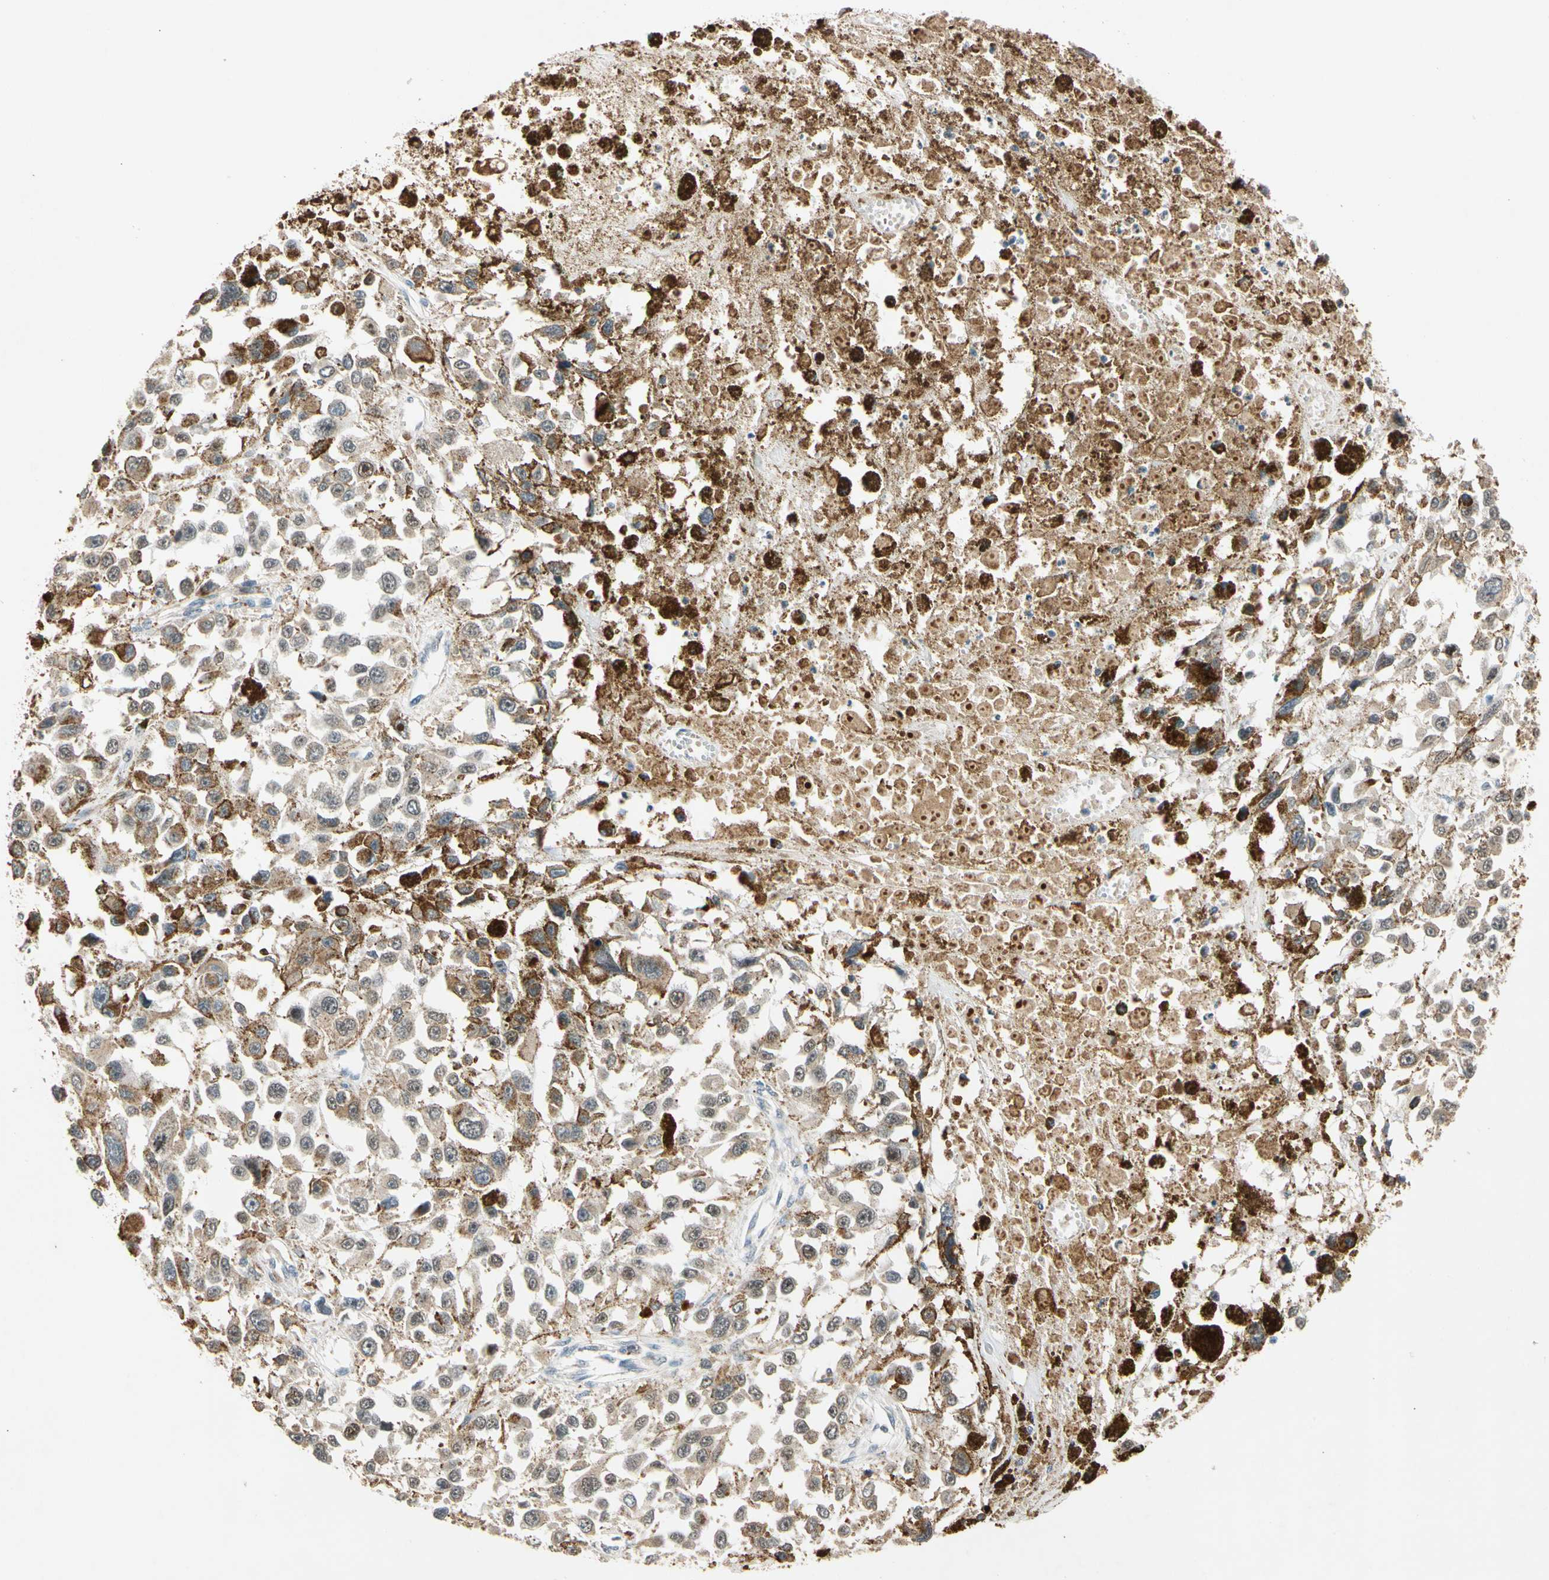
{"staining": {"intensity": "weak", "quantity": ">75%", "location": "cytoplasmic/membranous"}, "tissue": "melanoma", "cell_type": "Tumor cells", "image_type": "cancer", "snomed": [{"axis": "morphology", "description": "Malignant melanoma, Metastatic site"}, {"axis": "topography", "description": "Lymph node"}], "caption": "Brown immunohistochemical staining in malignant melanoma (metastatic site) exhibits weak cytoplasmic/membranous positivity in approximately >75% of tumor cells.", "gene": "RIOX2", "patient": {"sex": "male", "age": 59}}